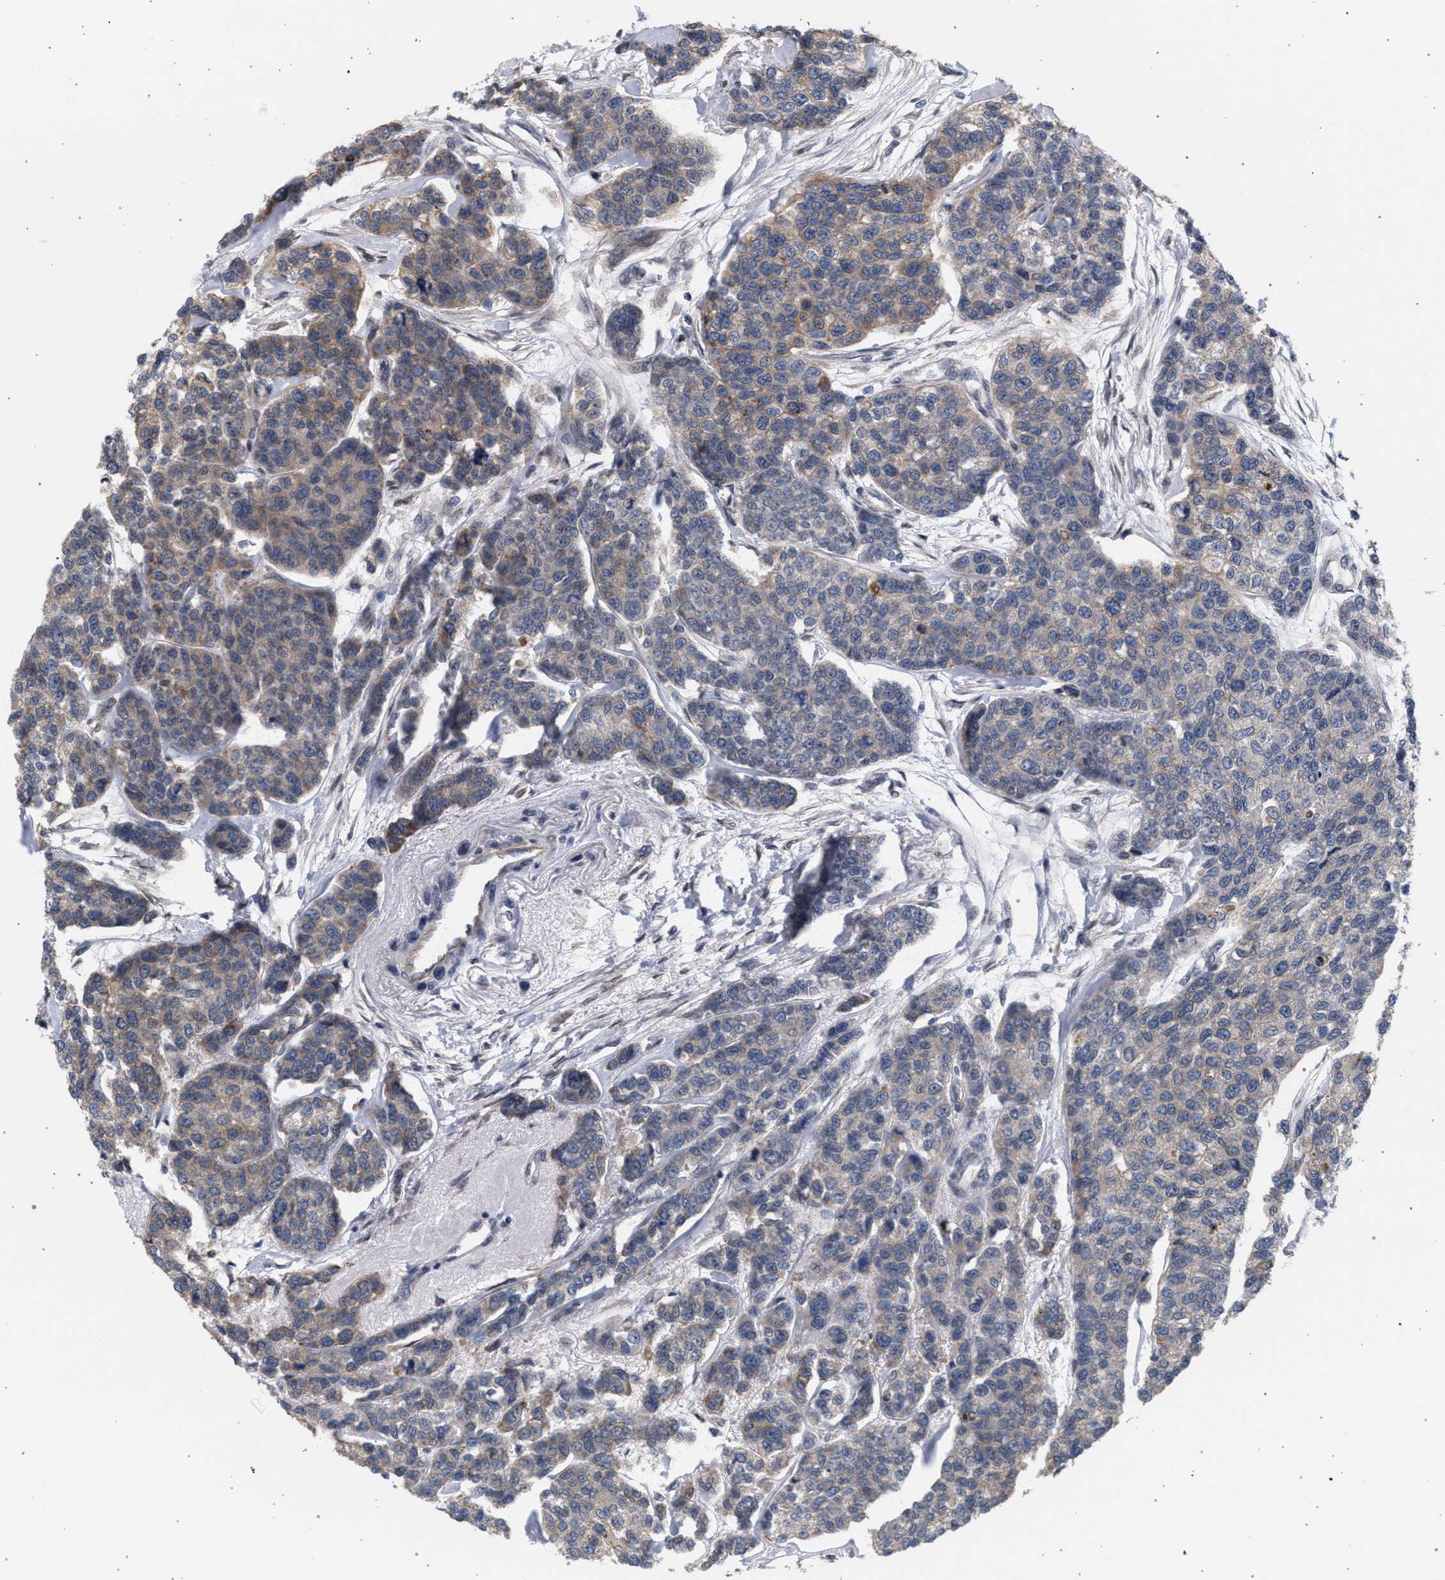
{"staining": {"intensity": "weak", "quantity": "<25%", "location": "cytoplasmic/membranous"}, "tissue": "breast cancer", "cell_type": "Tumor cells", "image_type": "cancer", "snomed": [{"axis": "morphology", "description": "Duct carcinoma"}, {"axis": "topography", "description": "Breast"}], "caption": "Protein analysis of breast invasive ductal carcinoma reveals no significant expression in tumor cells.", "gene": "ARPC5L", "patient": {"sex": "female", "age": 51}}